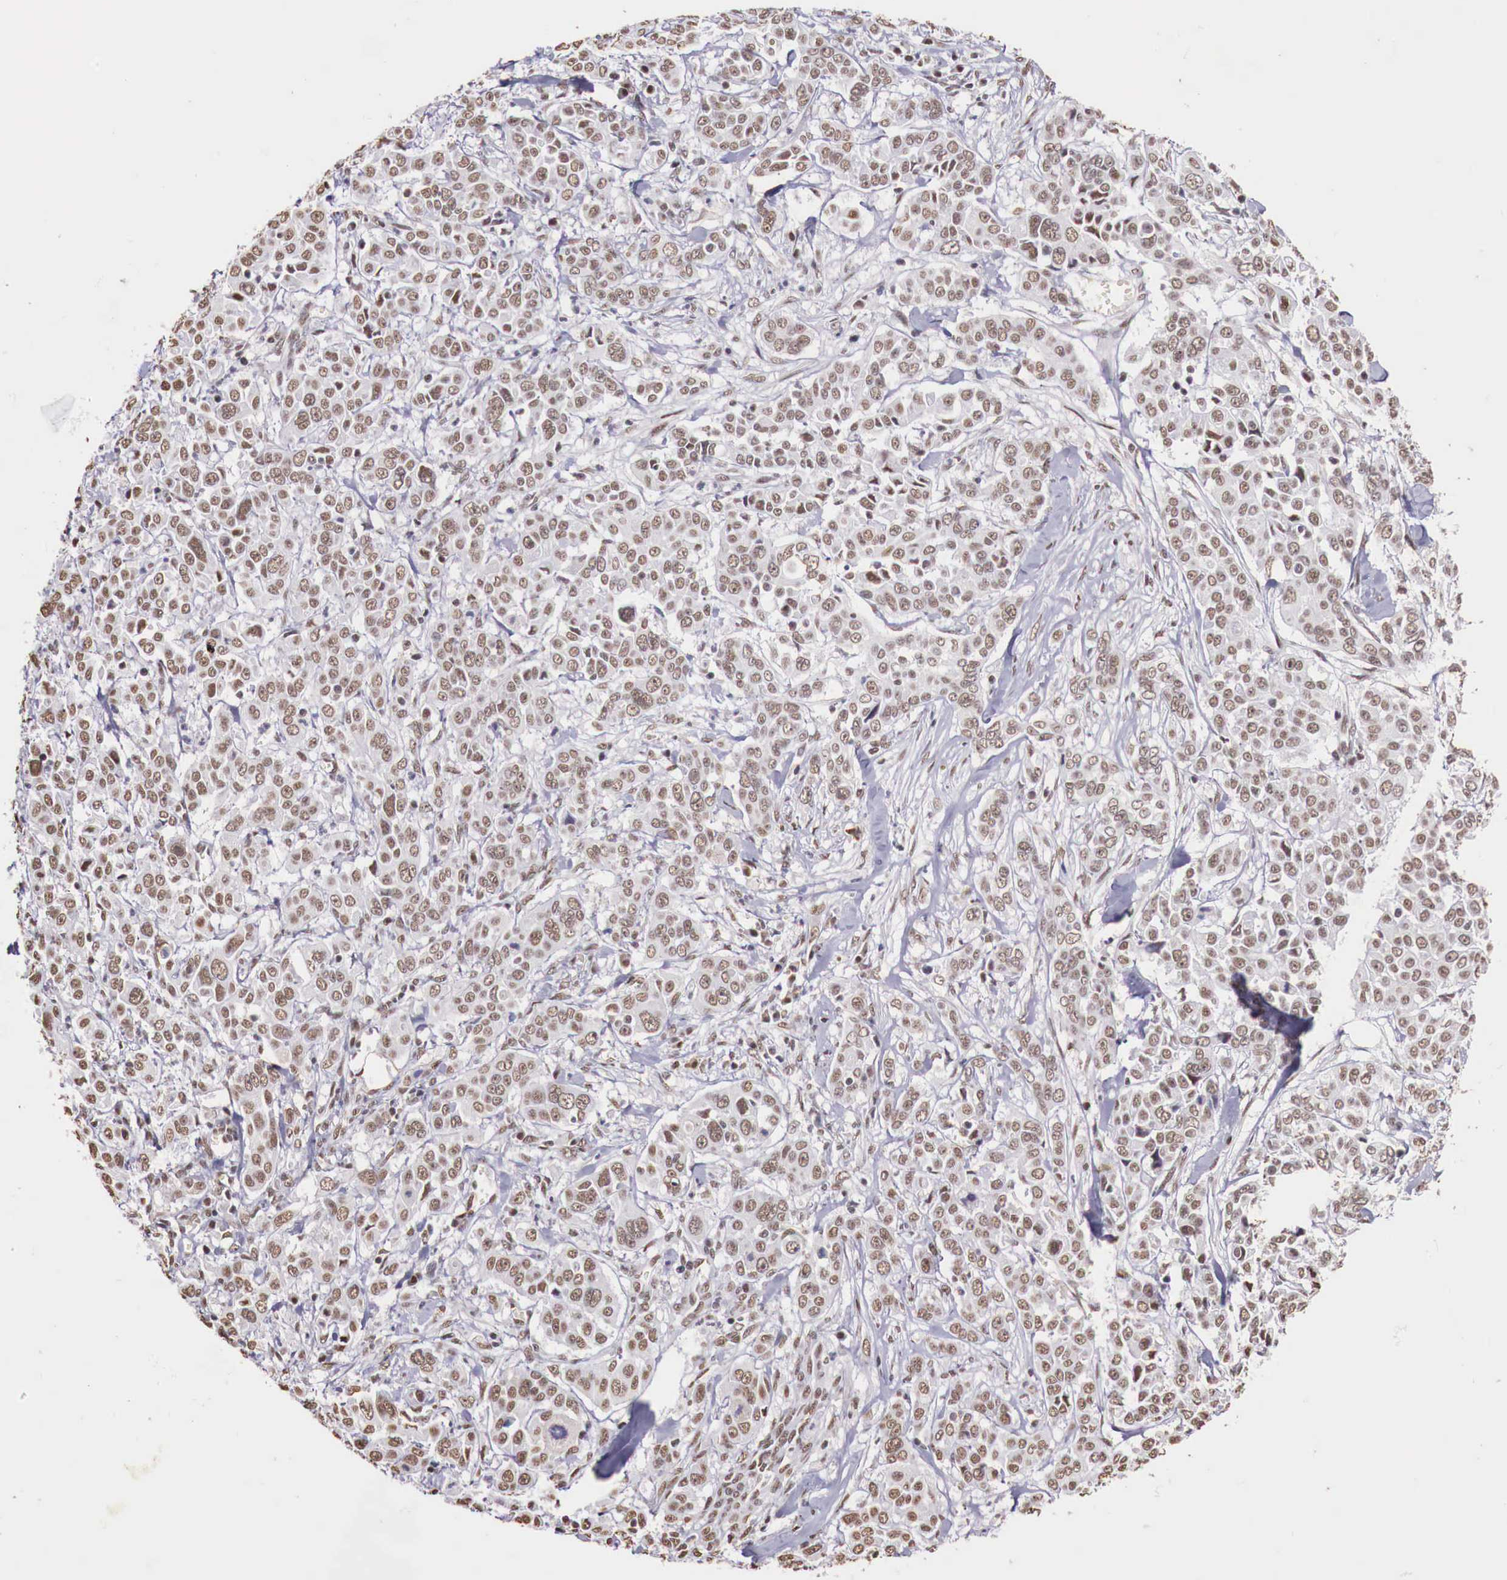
{"staining": {"intensity": "moderate", "quantity": ">75%", "location": "nuclear"}, "tissue": "pancreatic cancer", "cell_type": "Tumor cells", "image_type": "cancer", "snomed": [{"axis": "morphology", "description": "Adenocarcinoma, NOS"}, {"axis": "topography", "description": "Pancreas"}], "caption": "There is medium levels of moderate nuclear expression in tumor cells of pancreatic adenocarcinoma, as demonstrated by immunohistochemical staining (brown color).", "gene": "FOXP2", "patient": {"sex": "female", "age": 52}}